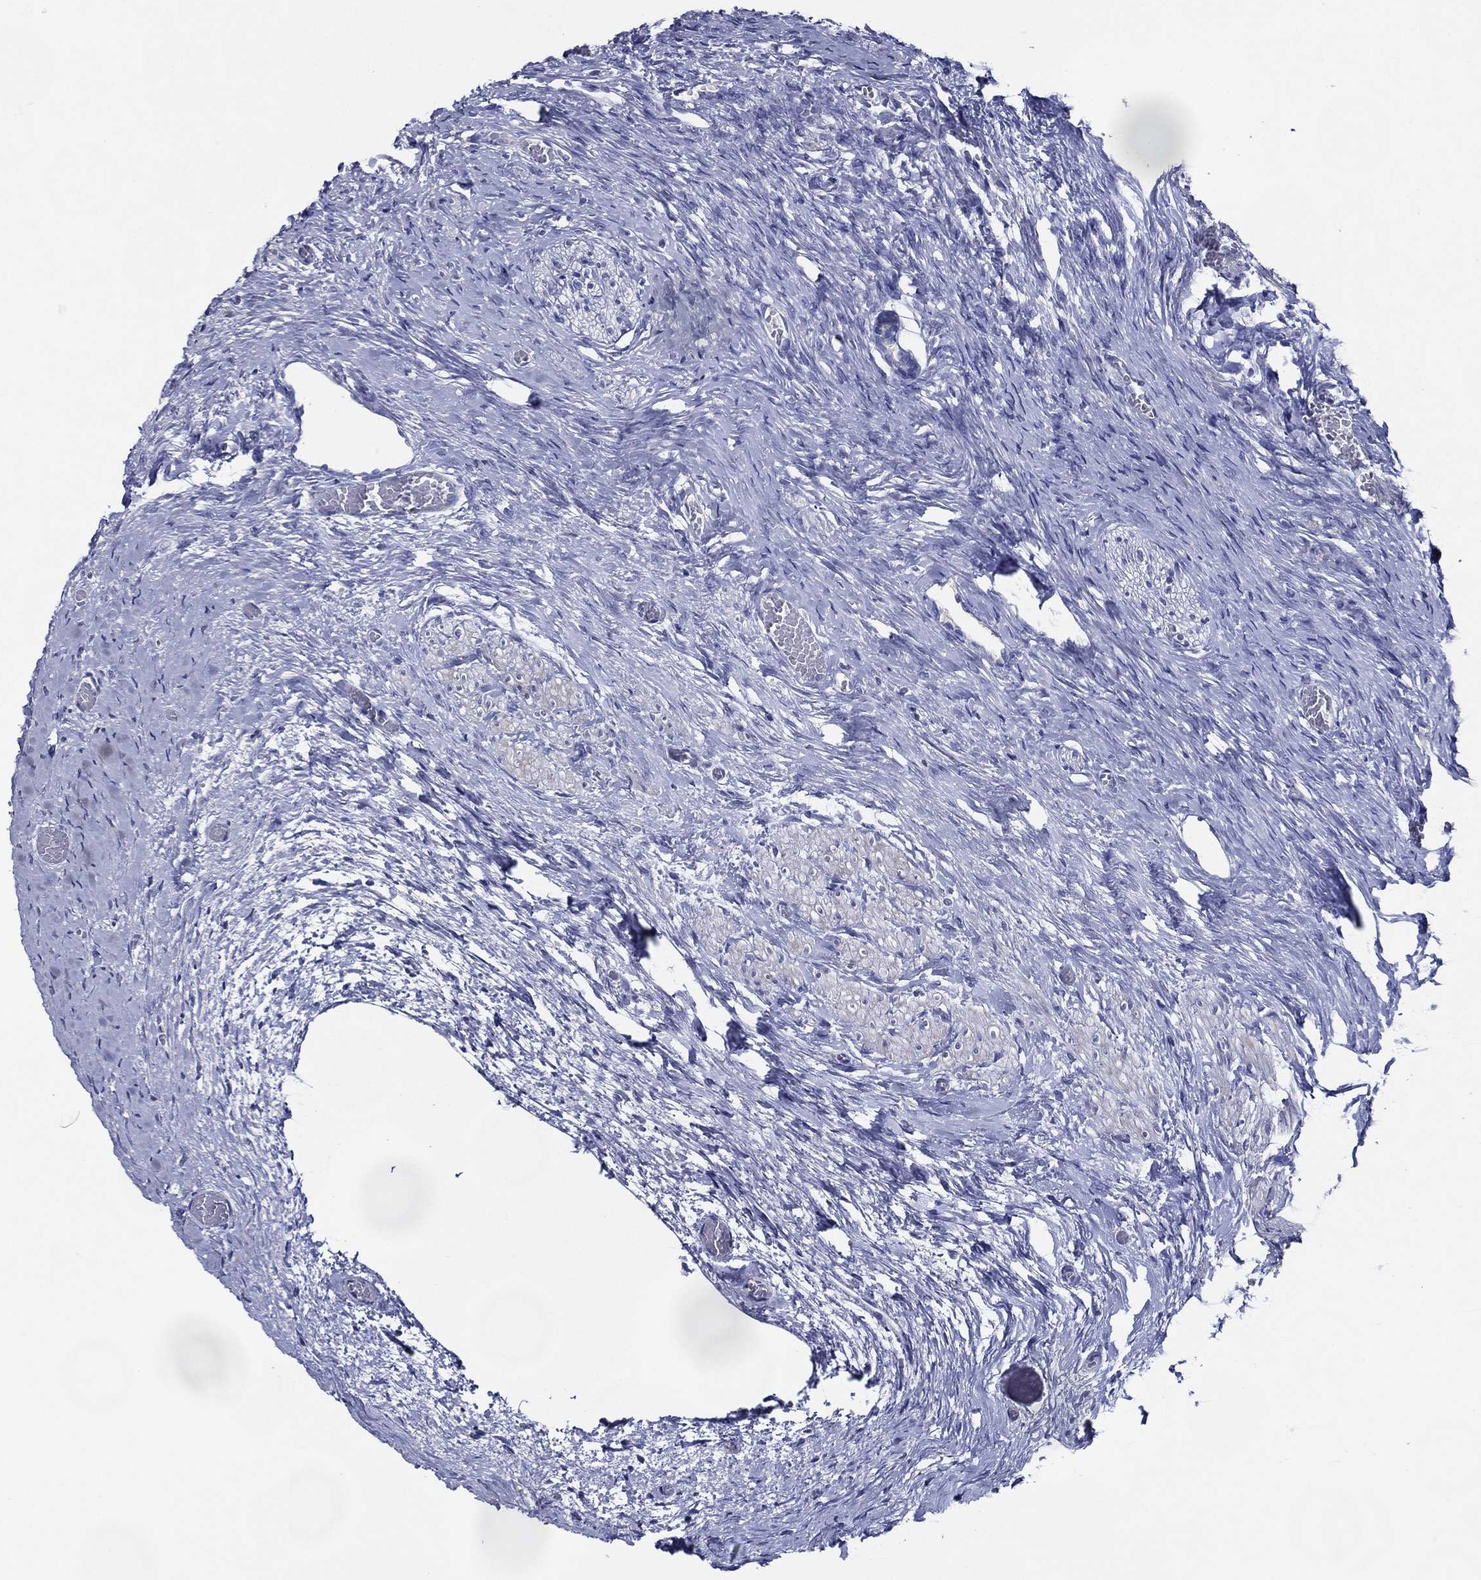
{"staining": {"intensity": "negative", "quantity": "none", "location": "none"}, "tissue": "ovary", "cell_type": "Follicle cells", "image_type": "normal", "snomed": [{"axis": "morphology", "description": "Normal tissue, NOS"}, {"axis": "topography", "description": "Ovary"}], "caption": "Image shows no significant protein staining in follicle cells of normal ovary. Nuclei are stained in blue.", "gene": "TFAP2A", "patient": {"sex": "female", "age": 27}}